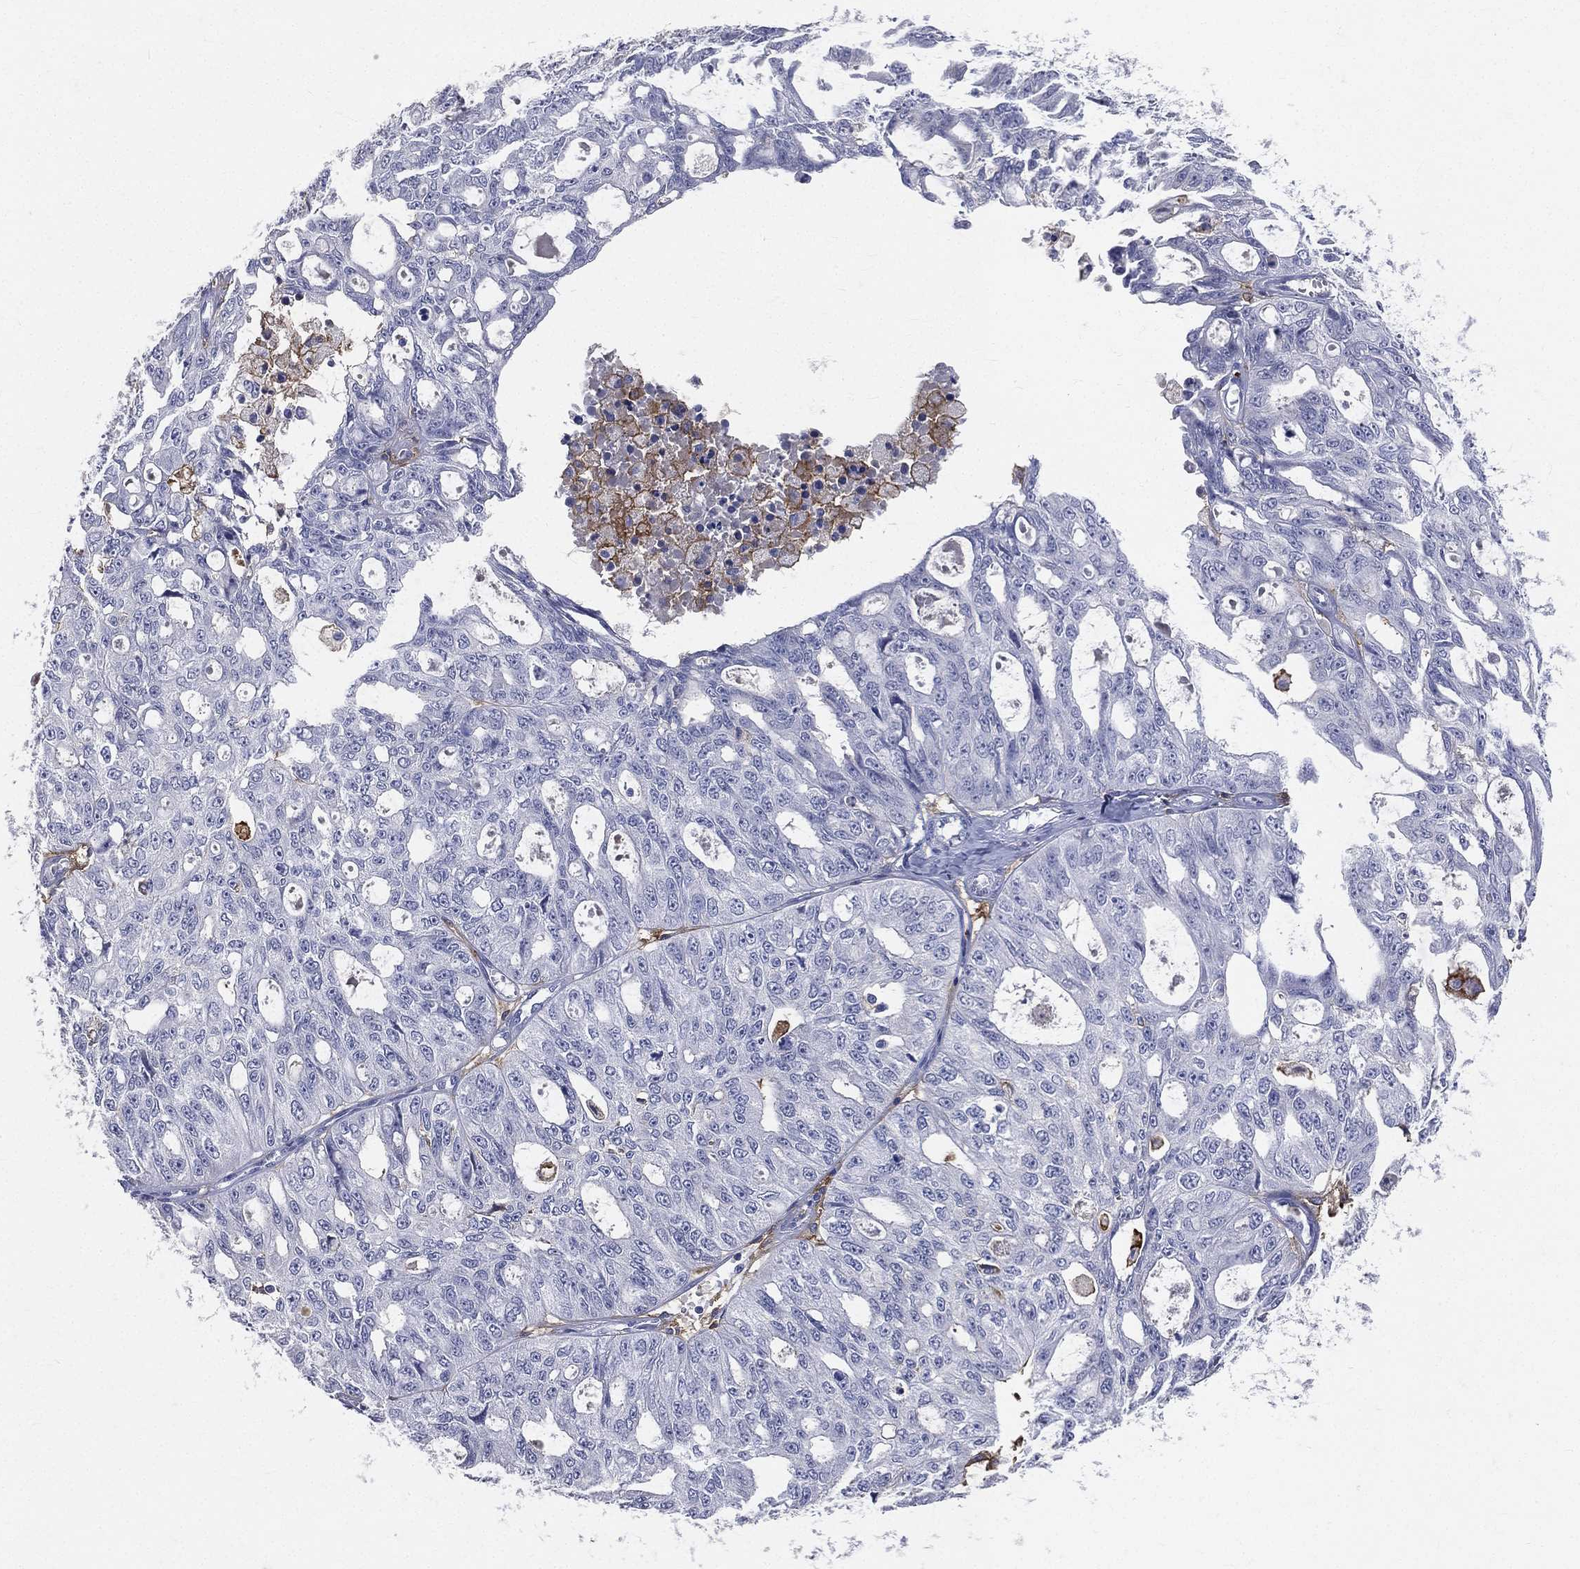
{"staining": {"intensity": "negative", "quantity": "none", "location": "none"}, "tissue": "ovarian cancer", "cell_type": "Tumor cells", "image_type": "cancer", "snomed": [{"axis": "morphology", "description": "Carcinoma, endometroid"}, {"axis": "topography", "description": "Ovary"}], "caption": "Tumor cells show no significant protein staining in ovarian endometroid carcinoma. The staining is performed using DAB brown chromogen with nuclei counter-stained in using hematoxylin.", "gene": "CD33", "patient": {"sex": "female", "age": 65}}